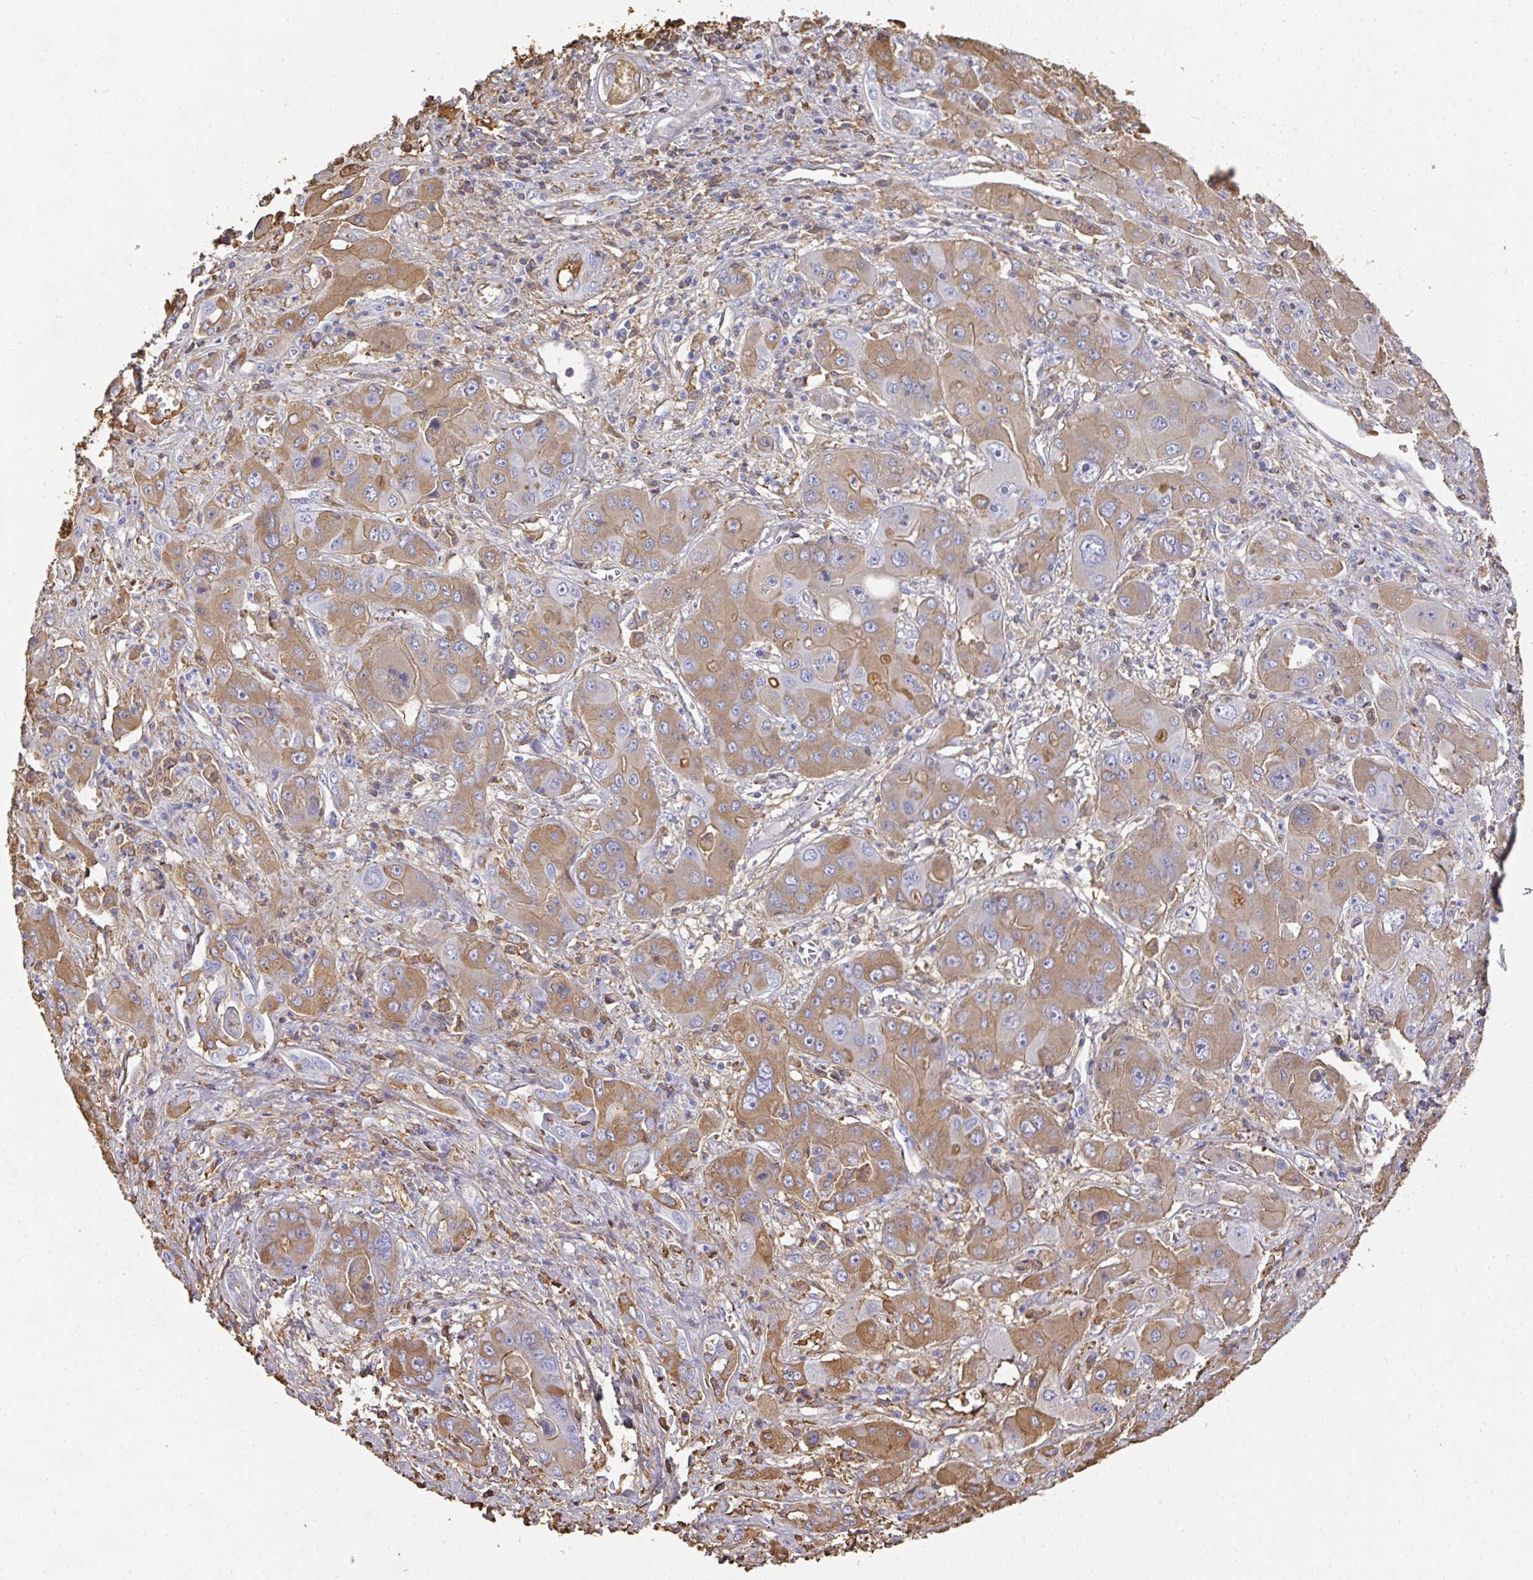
{"staining": {"intensity": "moderate", "quantity": ">75%", "location": "cytoplasmic/membranous"}, "tissue": "liver cancer", "cell_type": "Tumor cells", "image_type": "cancer", "snomed": [{"axis": "morphology", "description": "Cholangiocarcinoma"}, {"axis": "topography", "description": "Liver"}], "caption": "Human liver cholangiocarcinoma stained with a brown dye demonstrates moderate cytoplasmic/membranous positive expression in approximately >75% of tumor cells.", "gene": "ALB", "patient": {"sex": "male", "age": 67}}